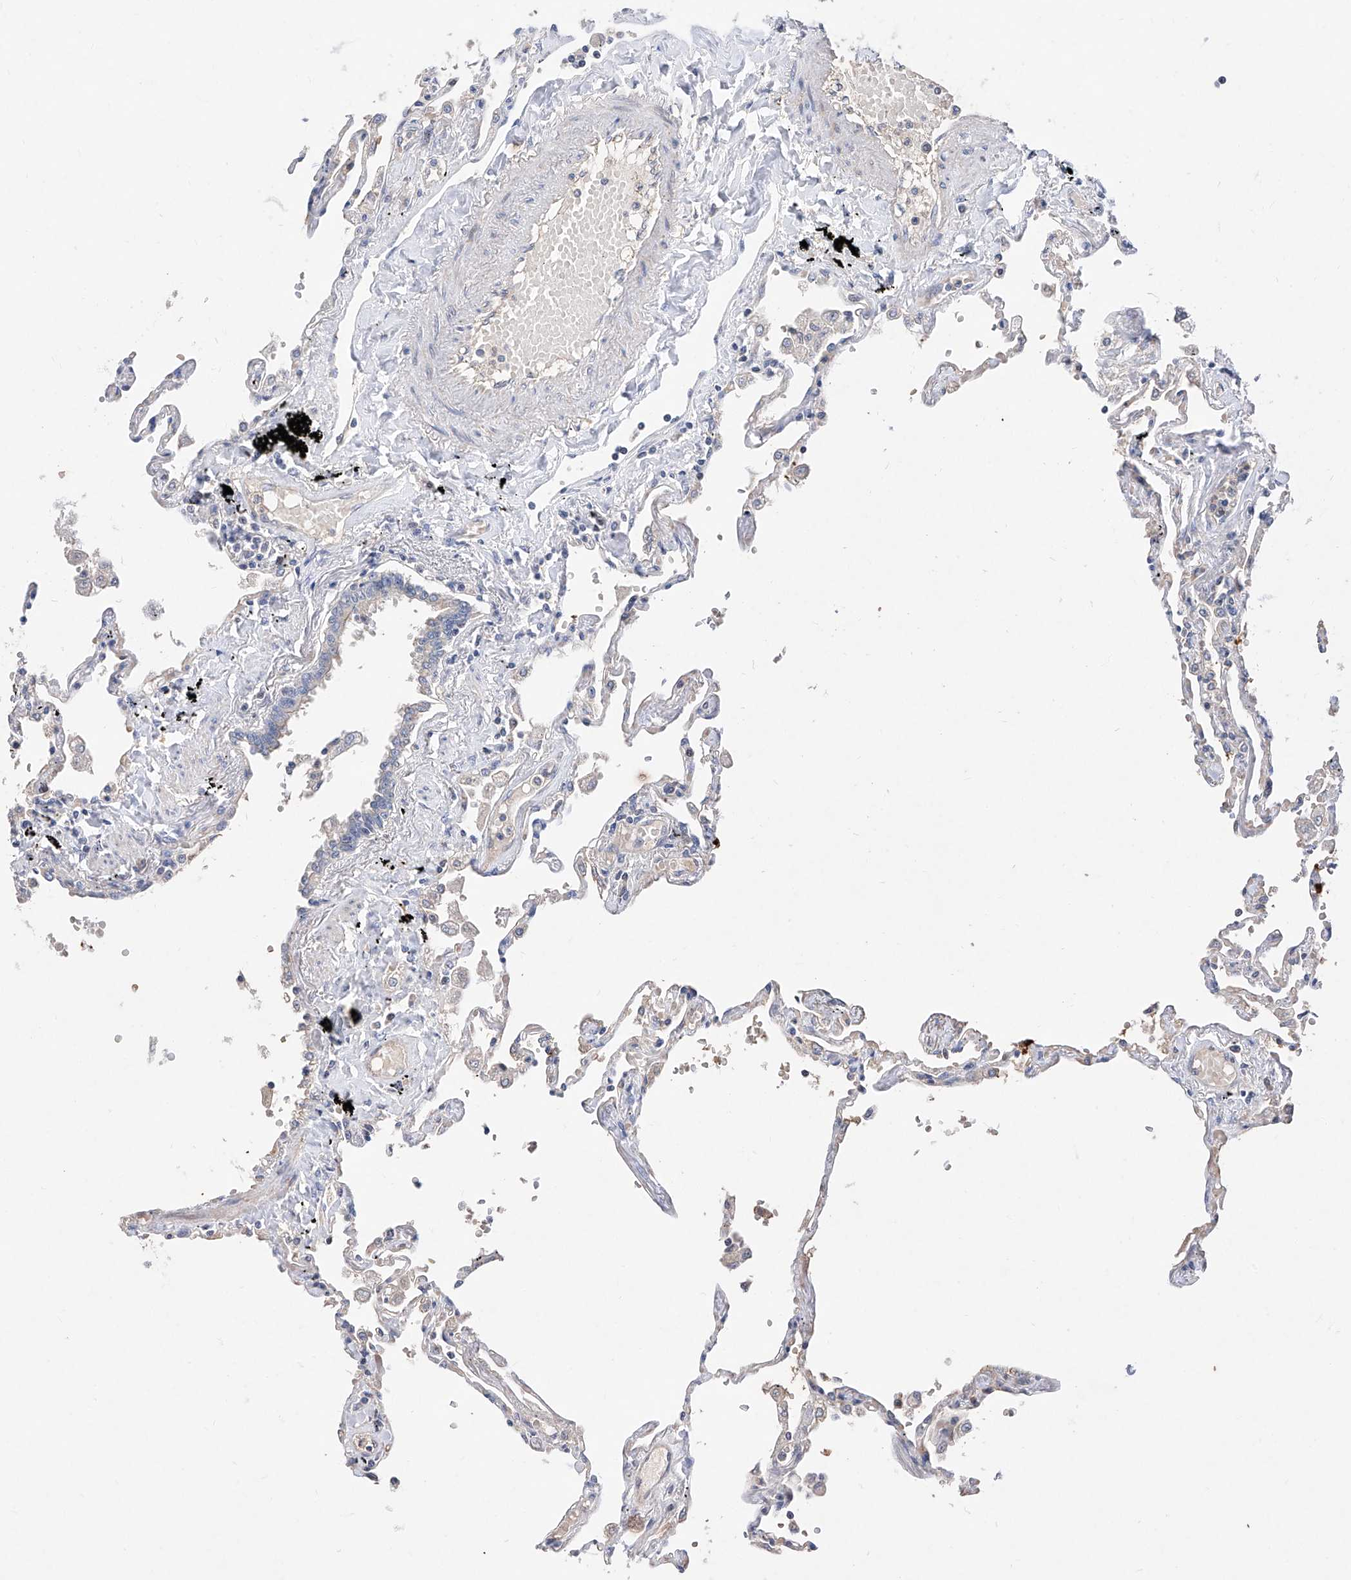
{"staining": {"intensity": "moderate", "quantity": "<25%", "location": "cytoplasmic/membranous"}, "tissue": "lung", "cell_type": "Alveolar cells", "image_type": "normal", "snomed": [{"axis": "morphology", "description": "Normal tissue, NOS"}, {"axis": "topography", "description": "Lung"}], "caption": "Moderate cytoplasmic/membranous expression is appreciated in about <25% of alveolar cells in unremarkable lung.", "gene": "FUCA2", "patient": {"sex": "female", "age": 67}}